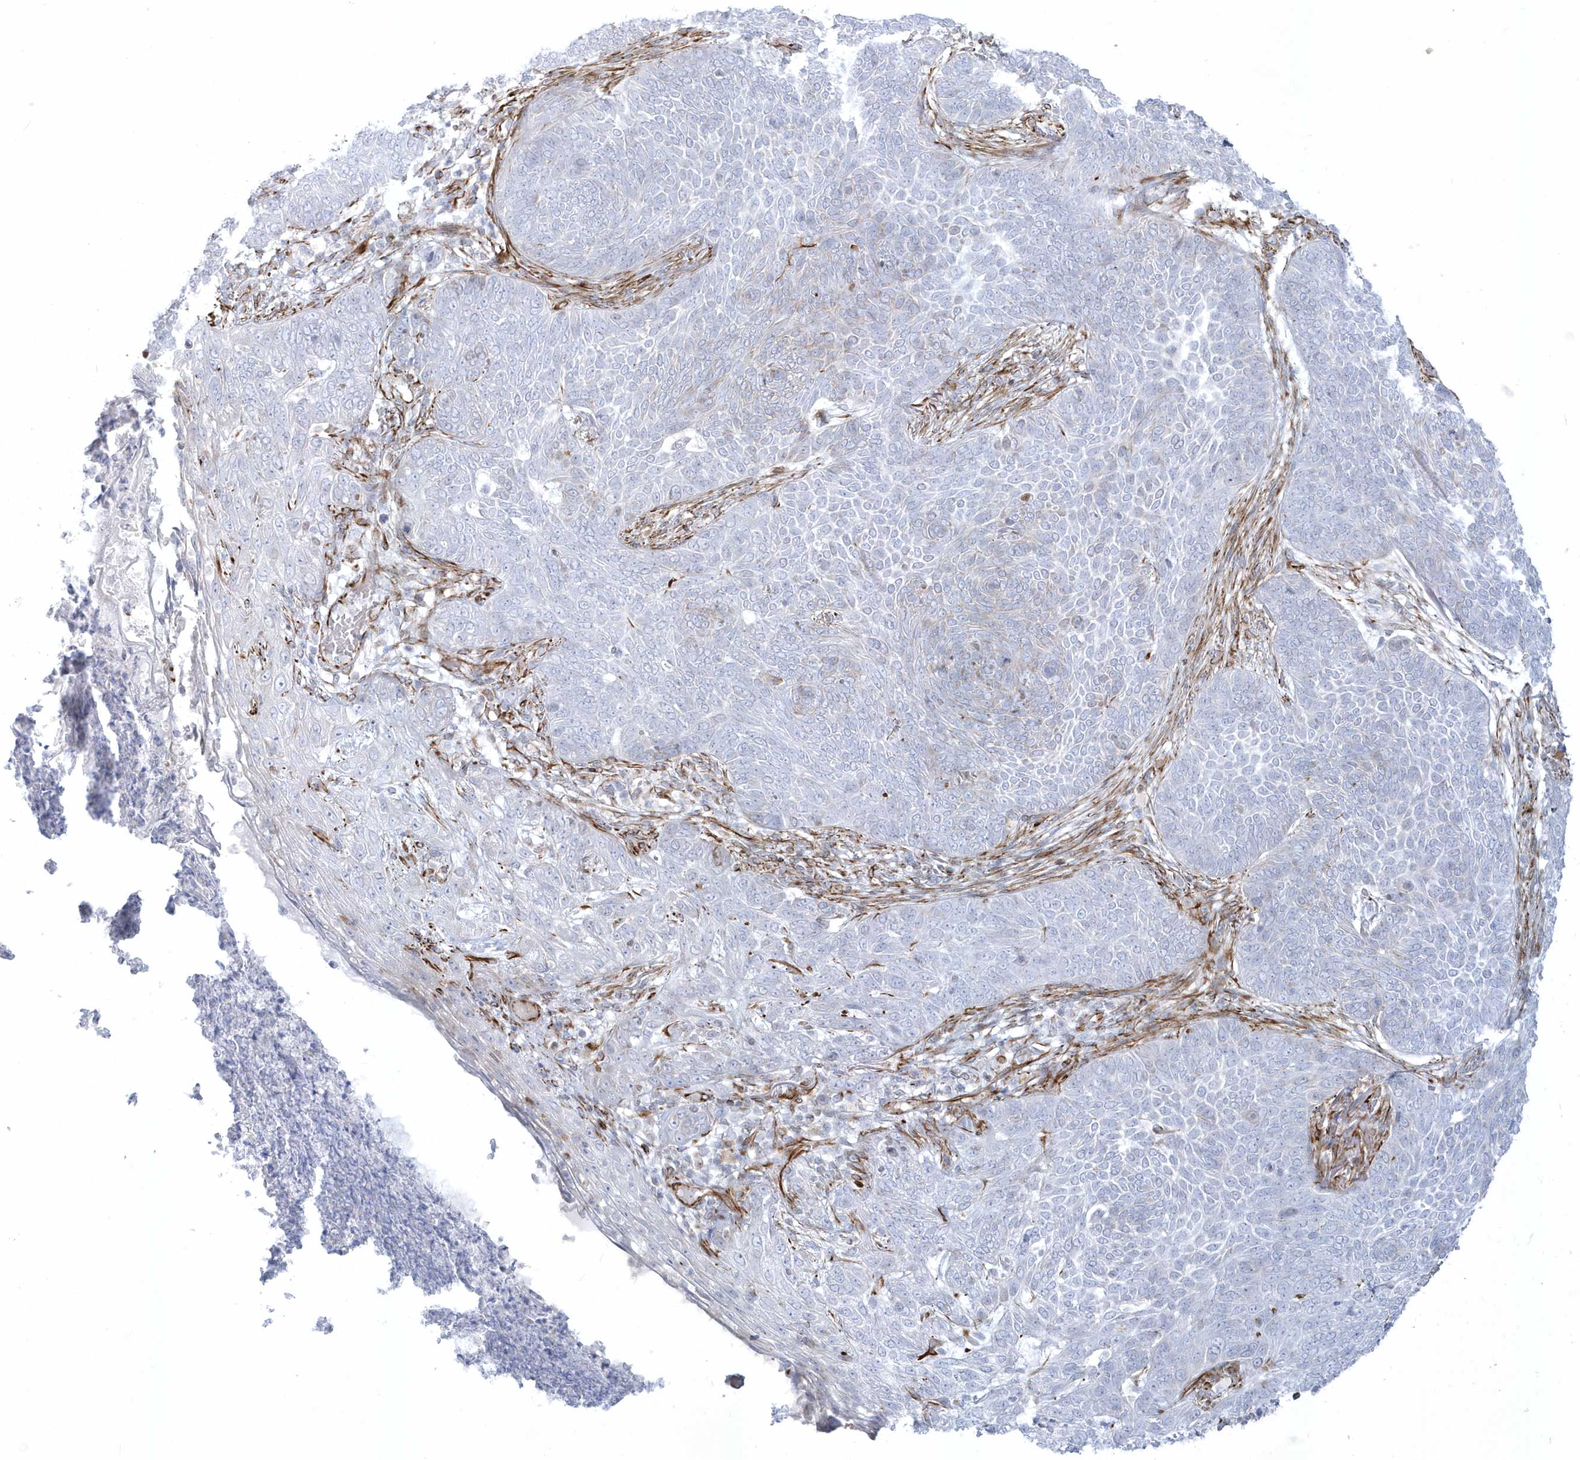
{"staining": {"intensity": "negative", "quantity": "none", "location": "none"}, "tissue": "skin cancer", "cell_type": "Tumor cells", "image_type": "cancer", "snomed": [{"axis": "morphology", "description": "Basal cell carcinoma"}, {"axis": "topography", "description": "Skin"}], "caption": "This micrograph is of skin basal cell carcinoma stained with IHC to label a protein in brown with the nuclei are counter-stained blue. There is no positivity in tumor cells.", "gene": "PPIL6", "patient": {"sex": "male", "age": 85}}